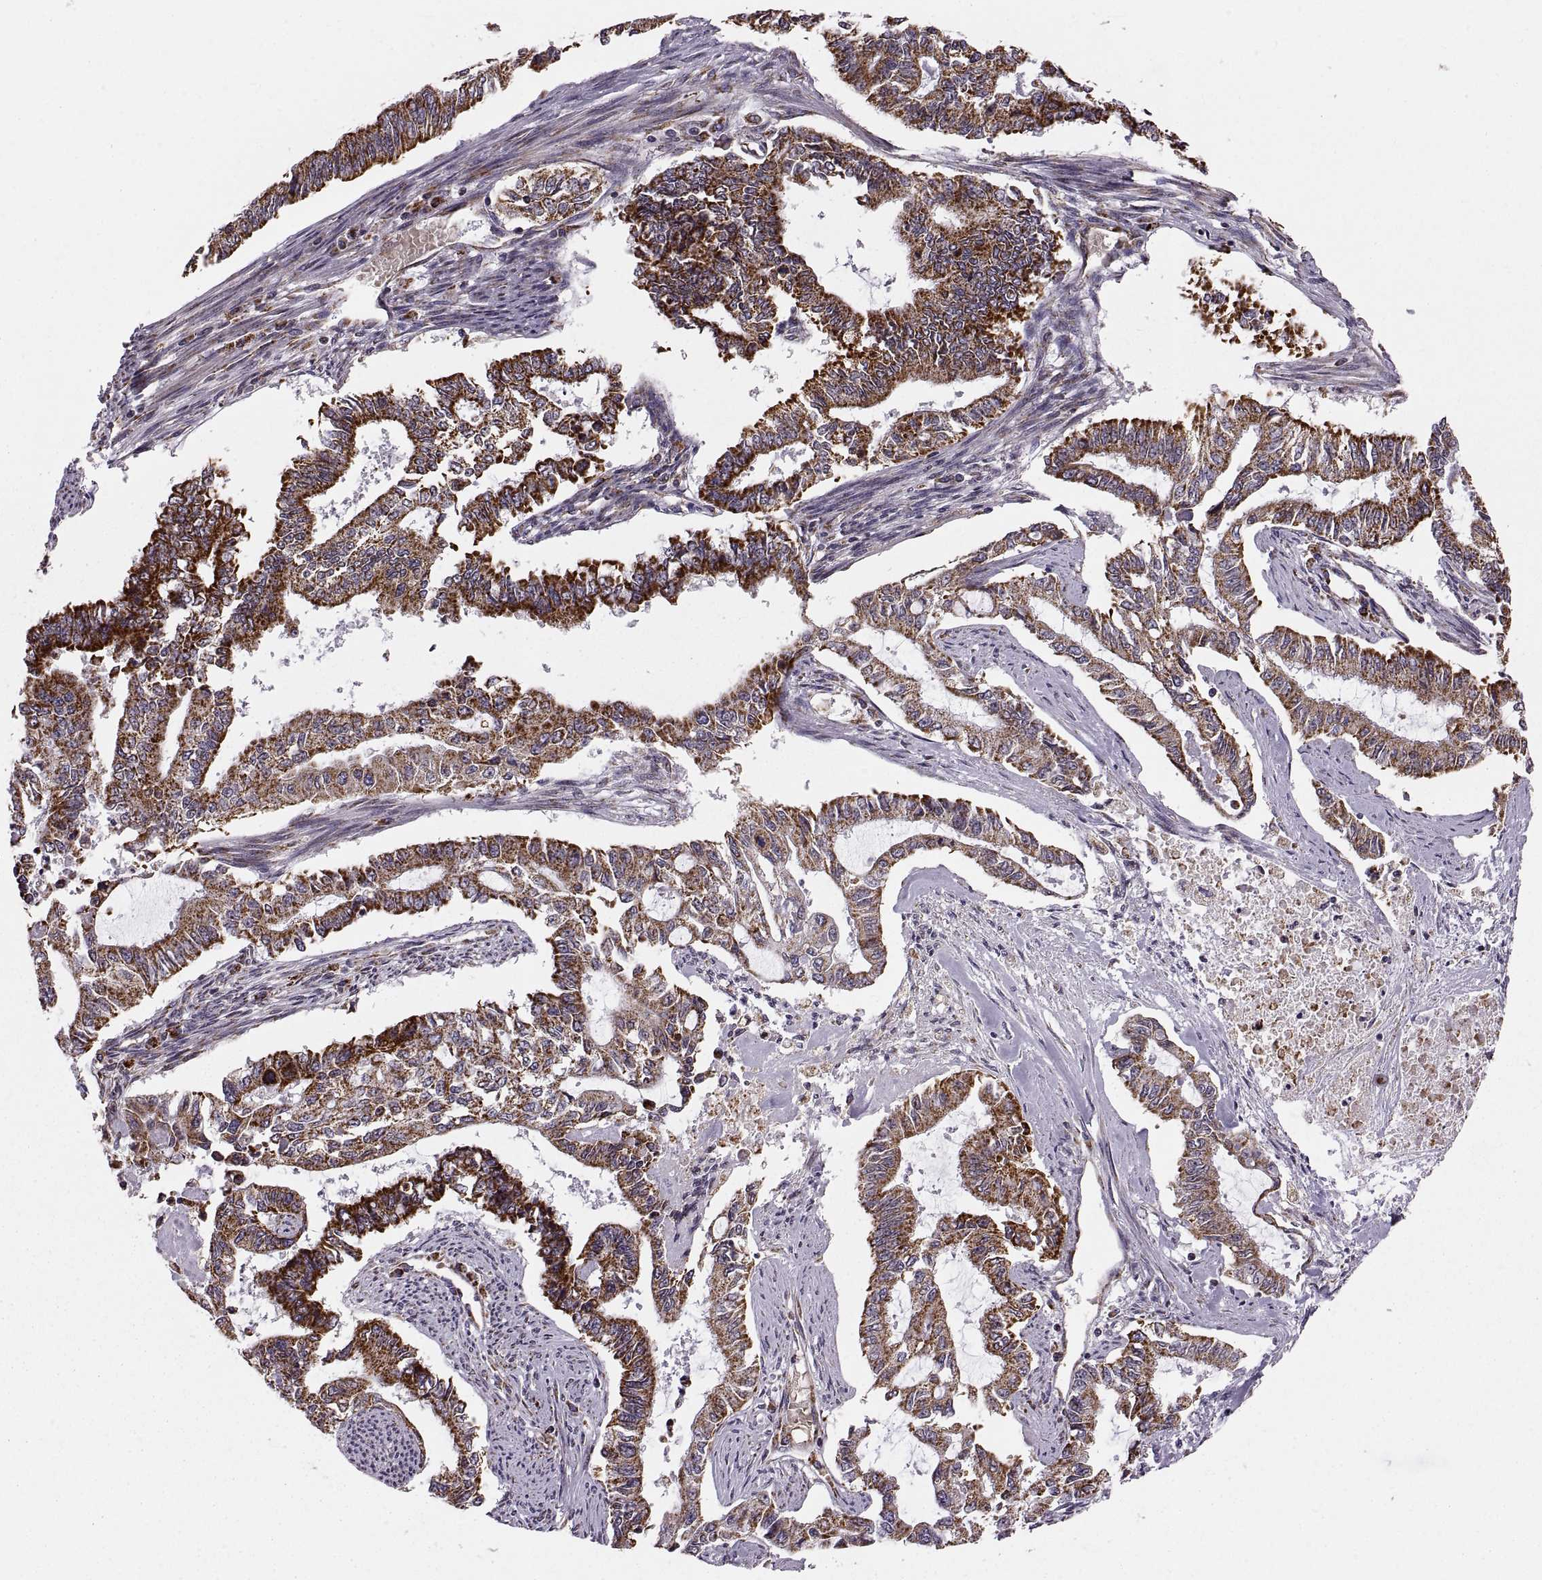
{"staining": {"intensity": "strong", "quantity": ">75%", "location": "cytoplasmic/membranous"}, "tissue": "endometrial cancer", "cell_type": "Tumor cells", "image_type": "cancer", "snomed": [{"axis": "morphology", "description": "Adenocarcinoma, NOS"}, {"axis": "topography", "description": "Uterus"}], "caption": "Endometrial cancer (adenocarcinoma) stained with a brown dye reveals strong cytoplasmic/membranous positive positivity in approximately >75% of tumor cells.", "gene": "ARSD", "patient": {"sex": "female", "age": 59}}